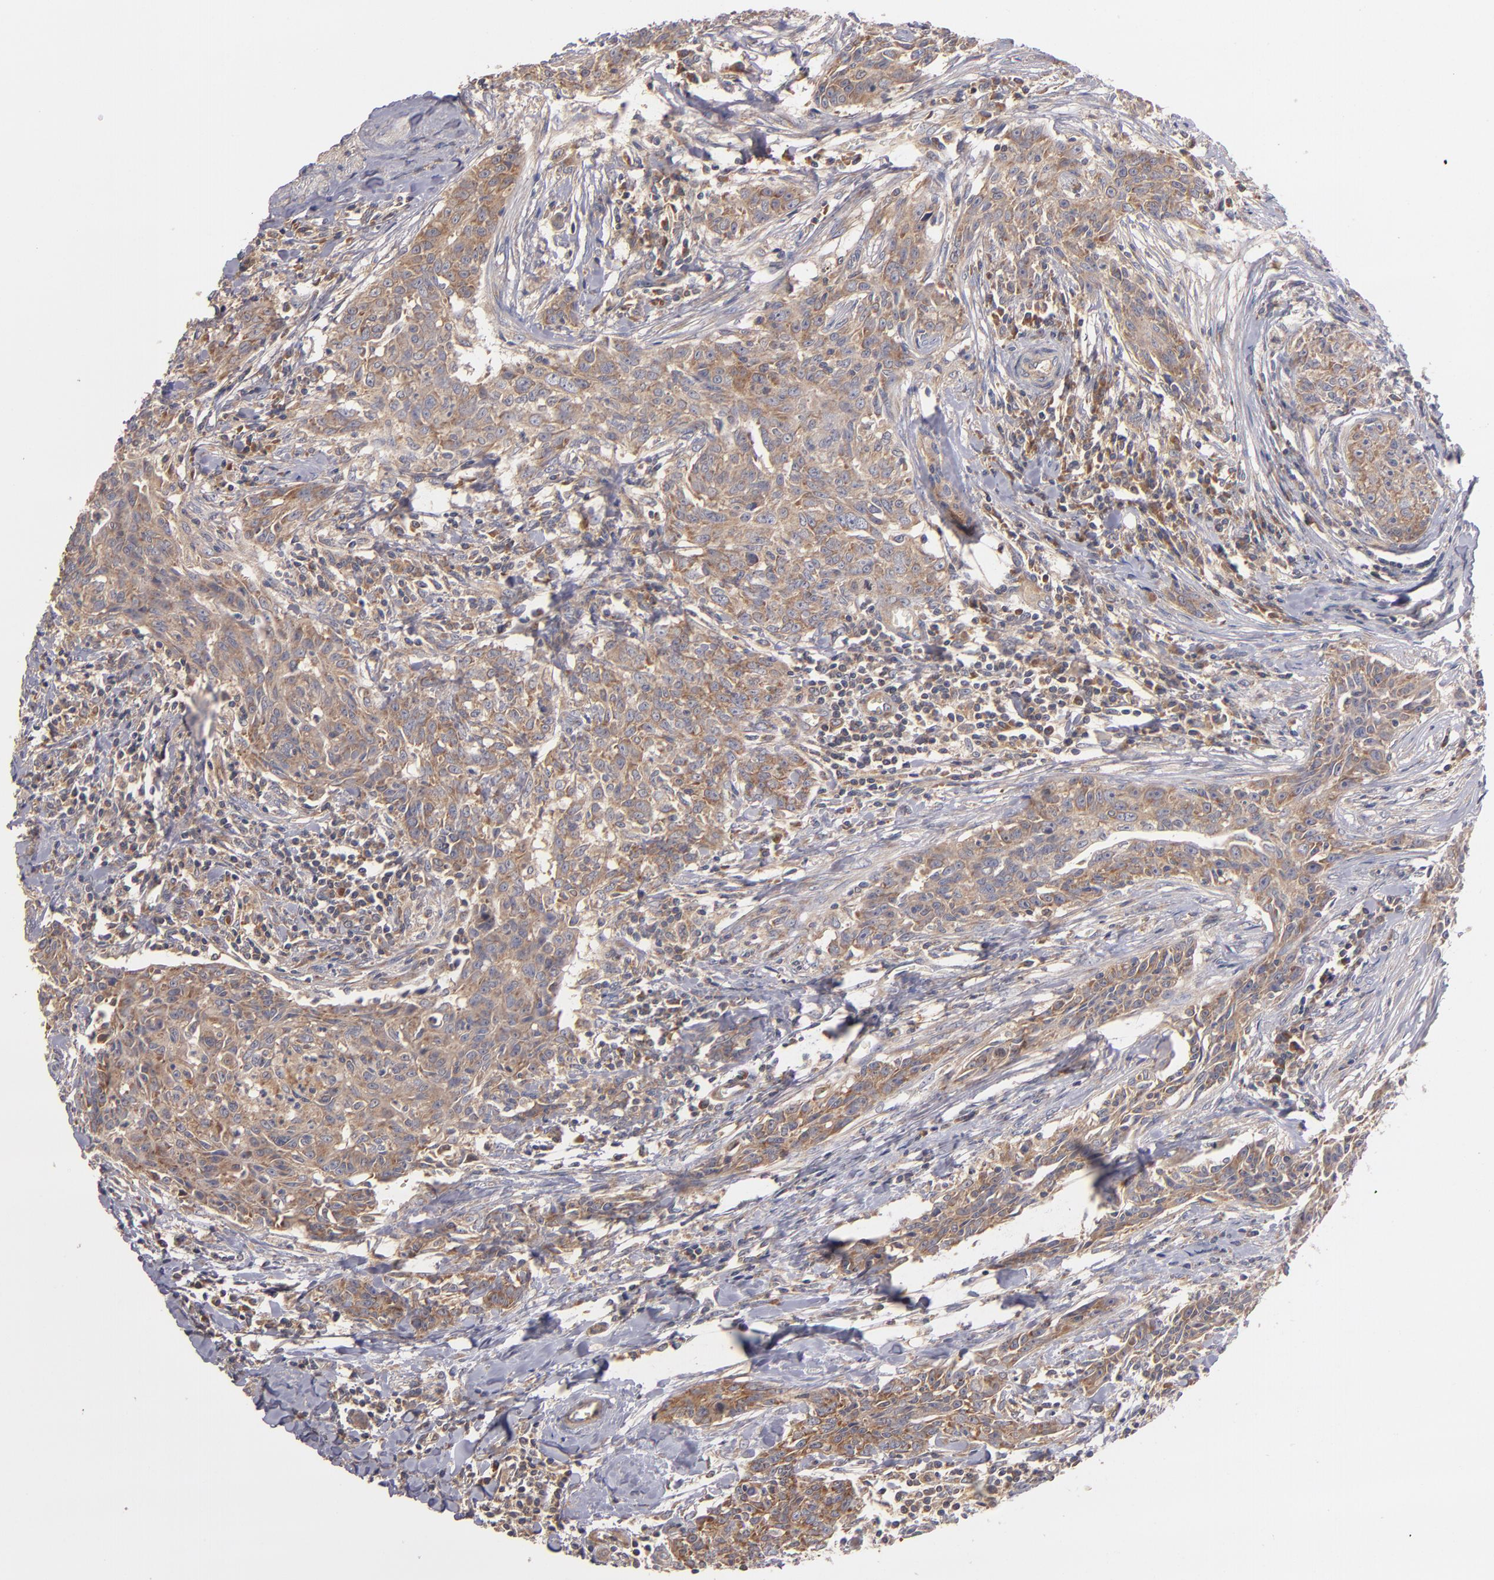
{"staining": {"intensity": "moderate", "quantity": "25%-75%", "location": "cytoplasmic/membranous"}, "tissue": "breast cancer", "cell_type": "Tumor cells", "image_type": "cancer", "snomed": [{"axis": "morphology", "description": "Duct carcinoma"}, {"axis": "topography", "description": "Breast"}], "caption": "A high-resolution histopathology image shows immunohistochemistry (IHC) staining of infiltrating ductal carcinoma (breast), which demonstrates moderate cytoplasmic/membranous positivity in approximately 25%-75% of tumor cells.", "gene": "UPF3B", "patient": {"sex": "female", "age": 50}}